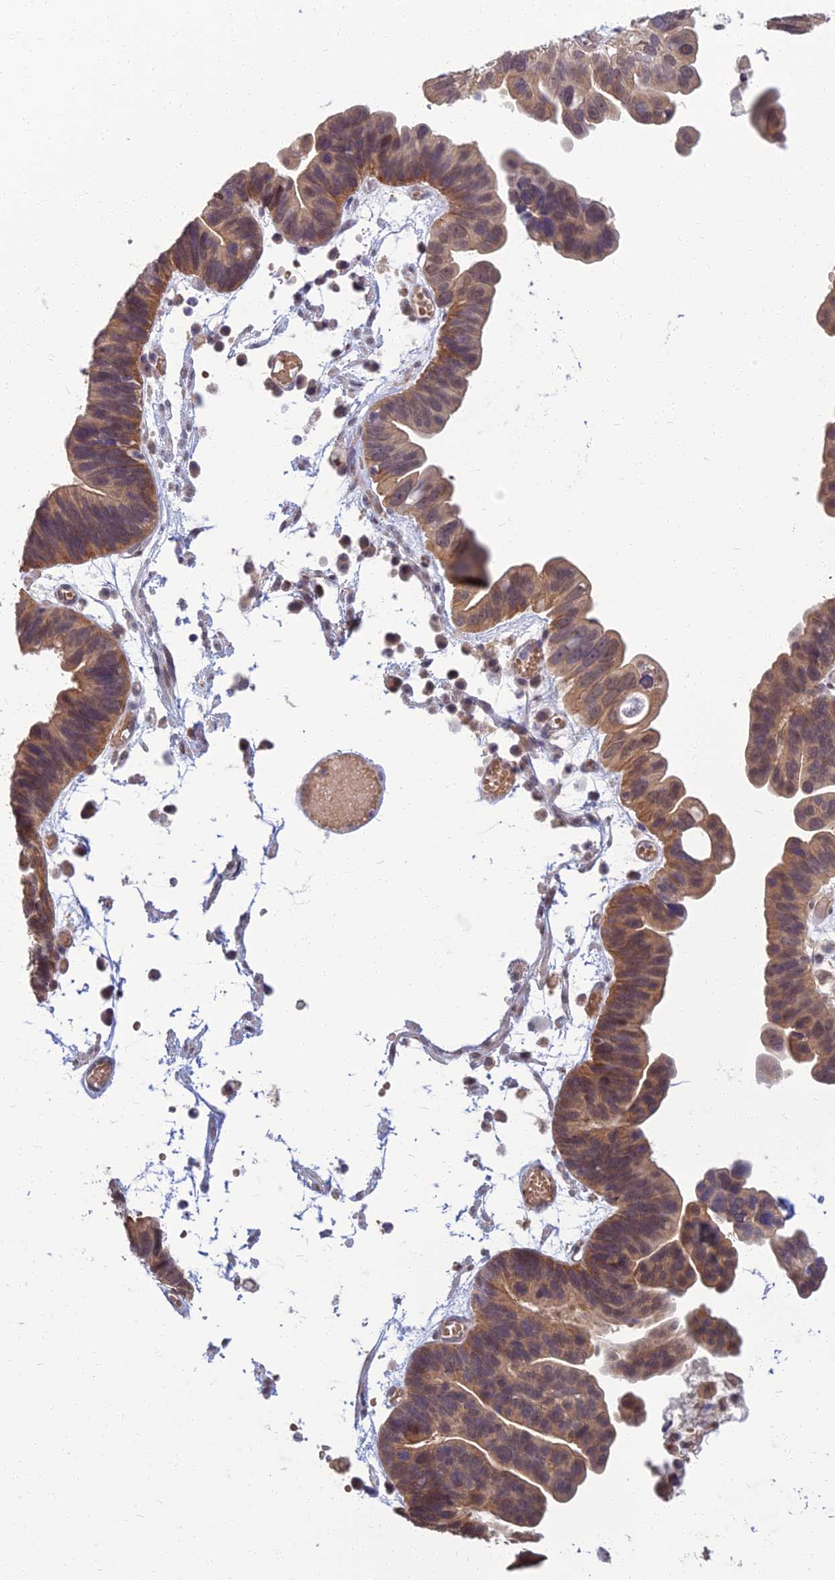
{"staining": {"intensity": "moderate", "quantity": "<25%", "location": "cytoplasmic/membranous,nuclear"}, "tissue": "ovarian cancer", "cell_type": "Tumor cells", "image_type": "cancer", "snomed": [{"axis": "morphology", "description": "Cystadenocarcinoma, serous, NOS"}, {"axis": "topography", "description": "Ovary"}], "caption": "Immunohistochemical staining of serous cystadenocarcinoma (ovarian) shows low levels of moderate cytoplasmic/membranous and nuclear expression in about <25% of tumor cells.", "gene": "NR4A3", "patient": {"sex": "female", "age": 56}}